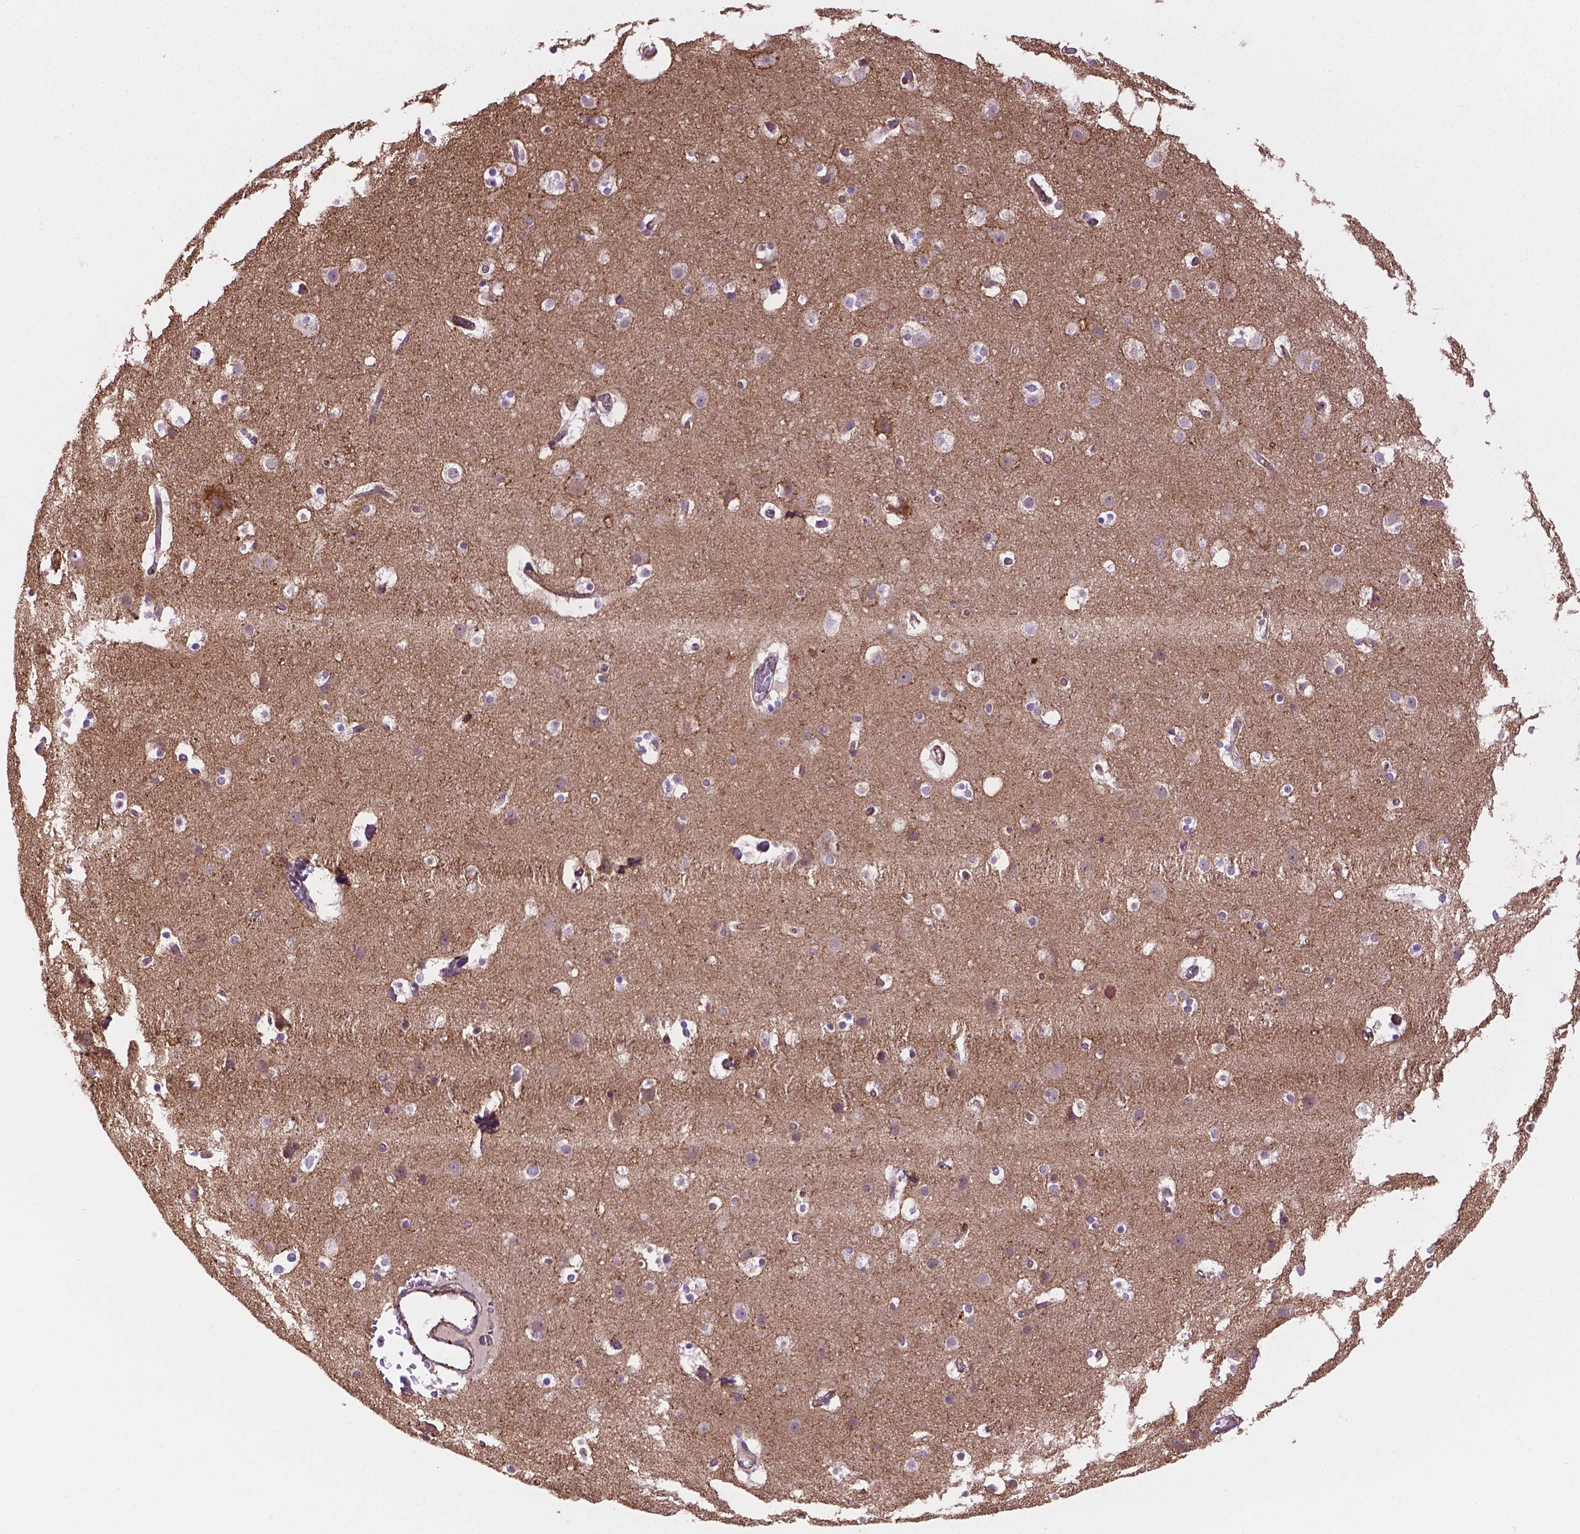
{"staining": {"intensity": "moderate", "quantity": ">75%", "location": "cytoplasmic/membranous,nuclear"}, "tissue": "cerebral cortex", "cell_type": "Endothelial cells", "image_type": "normal", "snomed": [{"axis": "morphology", "description": "Normal tissue, NOS"}, {"axis": "topography", "description": "Cerebral cortex"}], "caption": "Immunohistochemistry micrograph of unremarkable human cerebral cortex stained for a protein (brown), which reveals medium levels of moderate cytoplasmic/membranous,nuclear staining in approximately >75% of endothelial cells.", "gene": "ACAD10", "patient": {"sex": "female", "age": 52}}